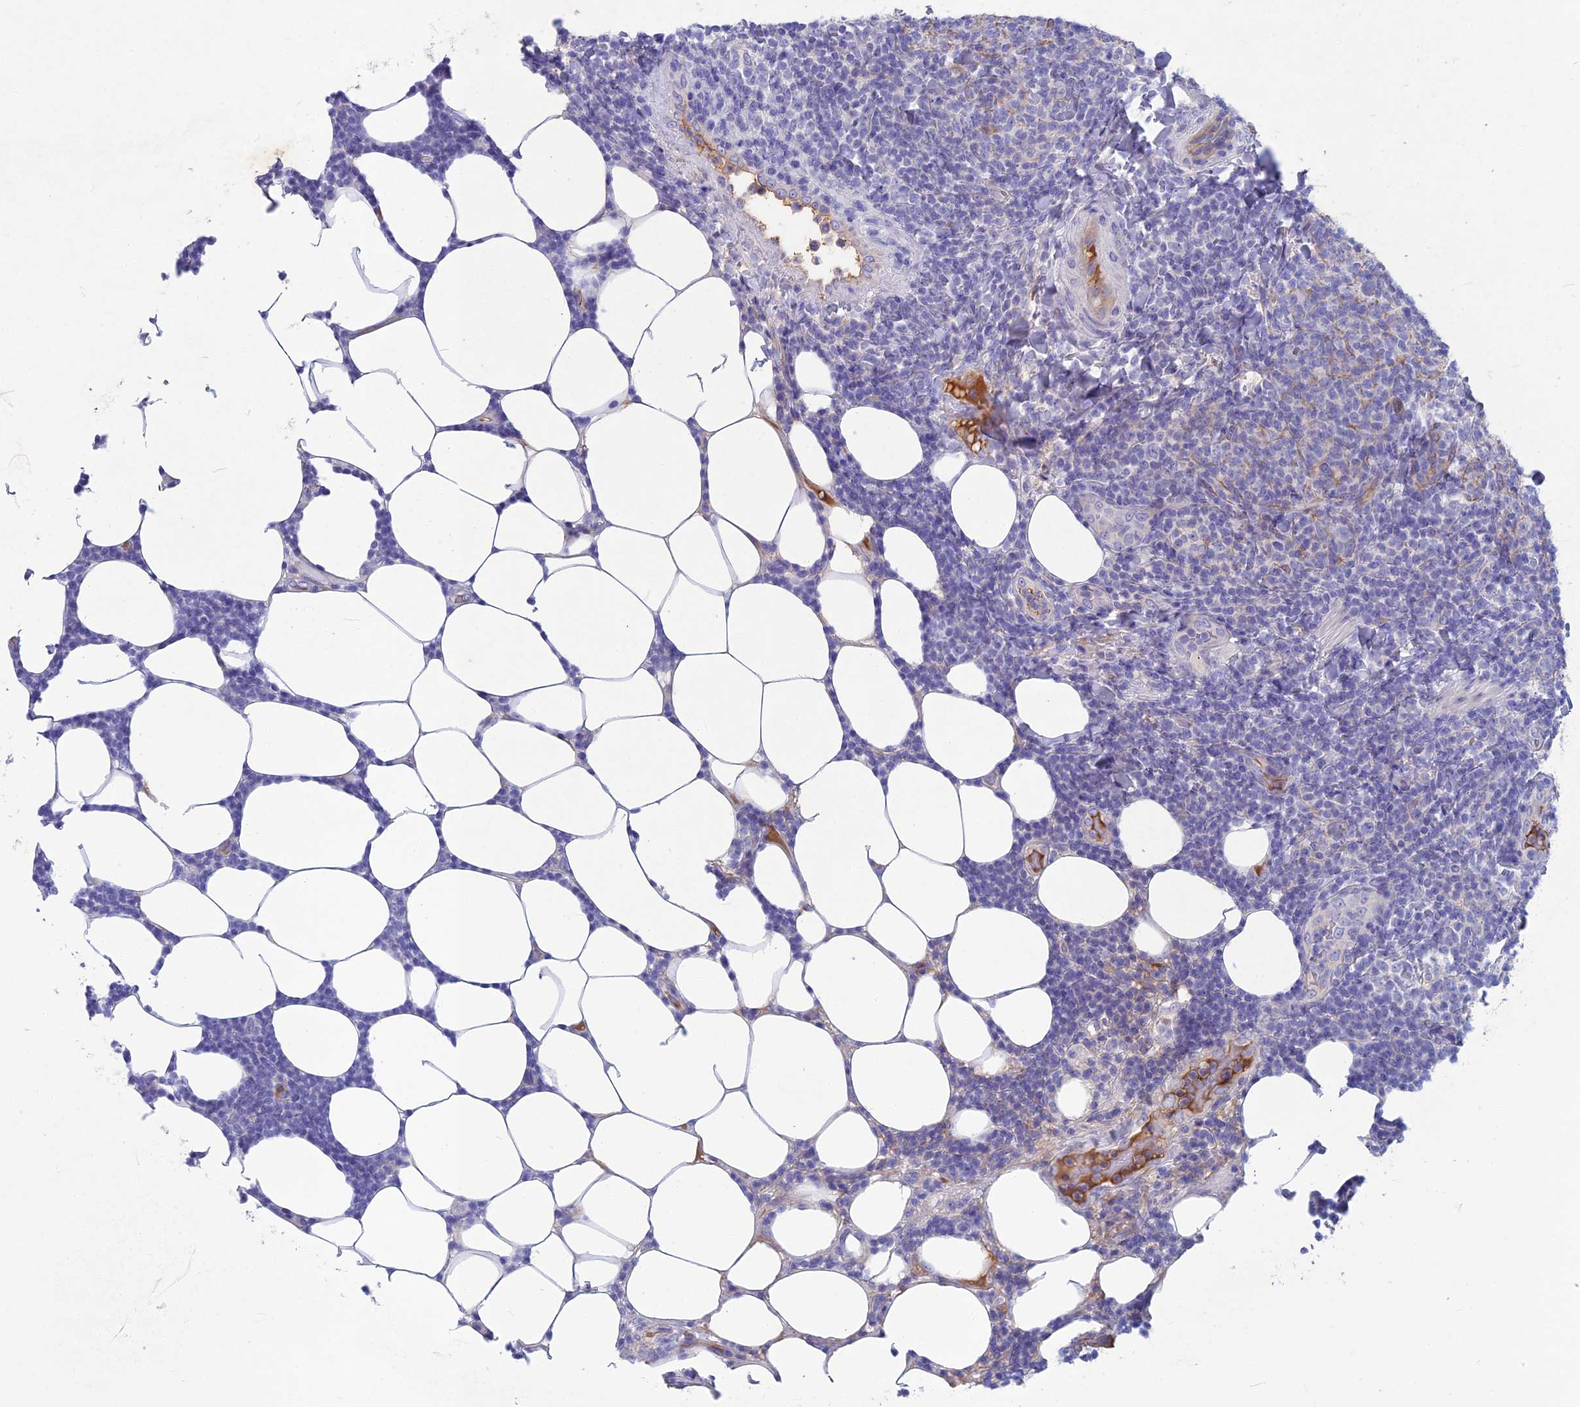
{"staining": {"intensity": "negative", "quantity": "none", "location": "none"}, "tissue": "lymphoma", "cell_type": "Tumor cells", "image_type": "cancer", "snomed": [{"axis": "morphology", "description": "Malignant lymphoma, non-Hodgkin's type, Low grade"}, {"axis": "topography", "description": "Lymph node"}], "caption": "Immunohistochemistry (IHC) photomicrograph of neoplastic tissue: human malignant lymphoma, non-Hodgkin's type (low-grade) stained with DAB (3,3'-diaminobenzidine) exhibits no significant protein positivity in tumor cells. (Brightfield microscopy of DAB (3,3'-diaminobenzidine) IHC at high magnification).", "gene": "SNAP91", "patient": {"sex": "male", "age": 66}}